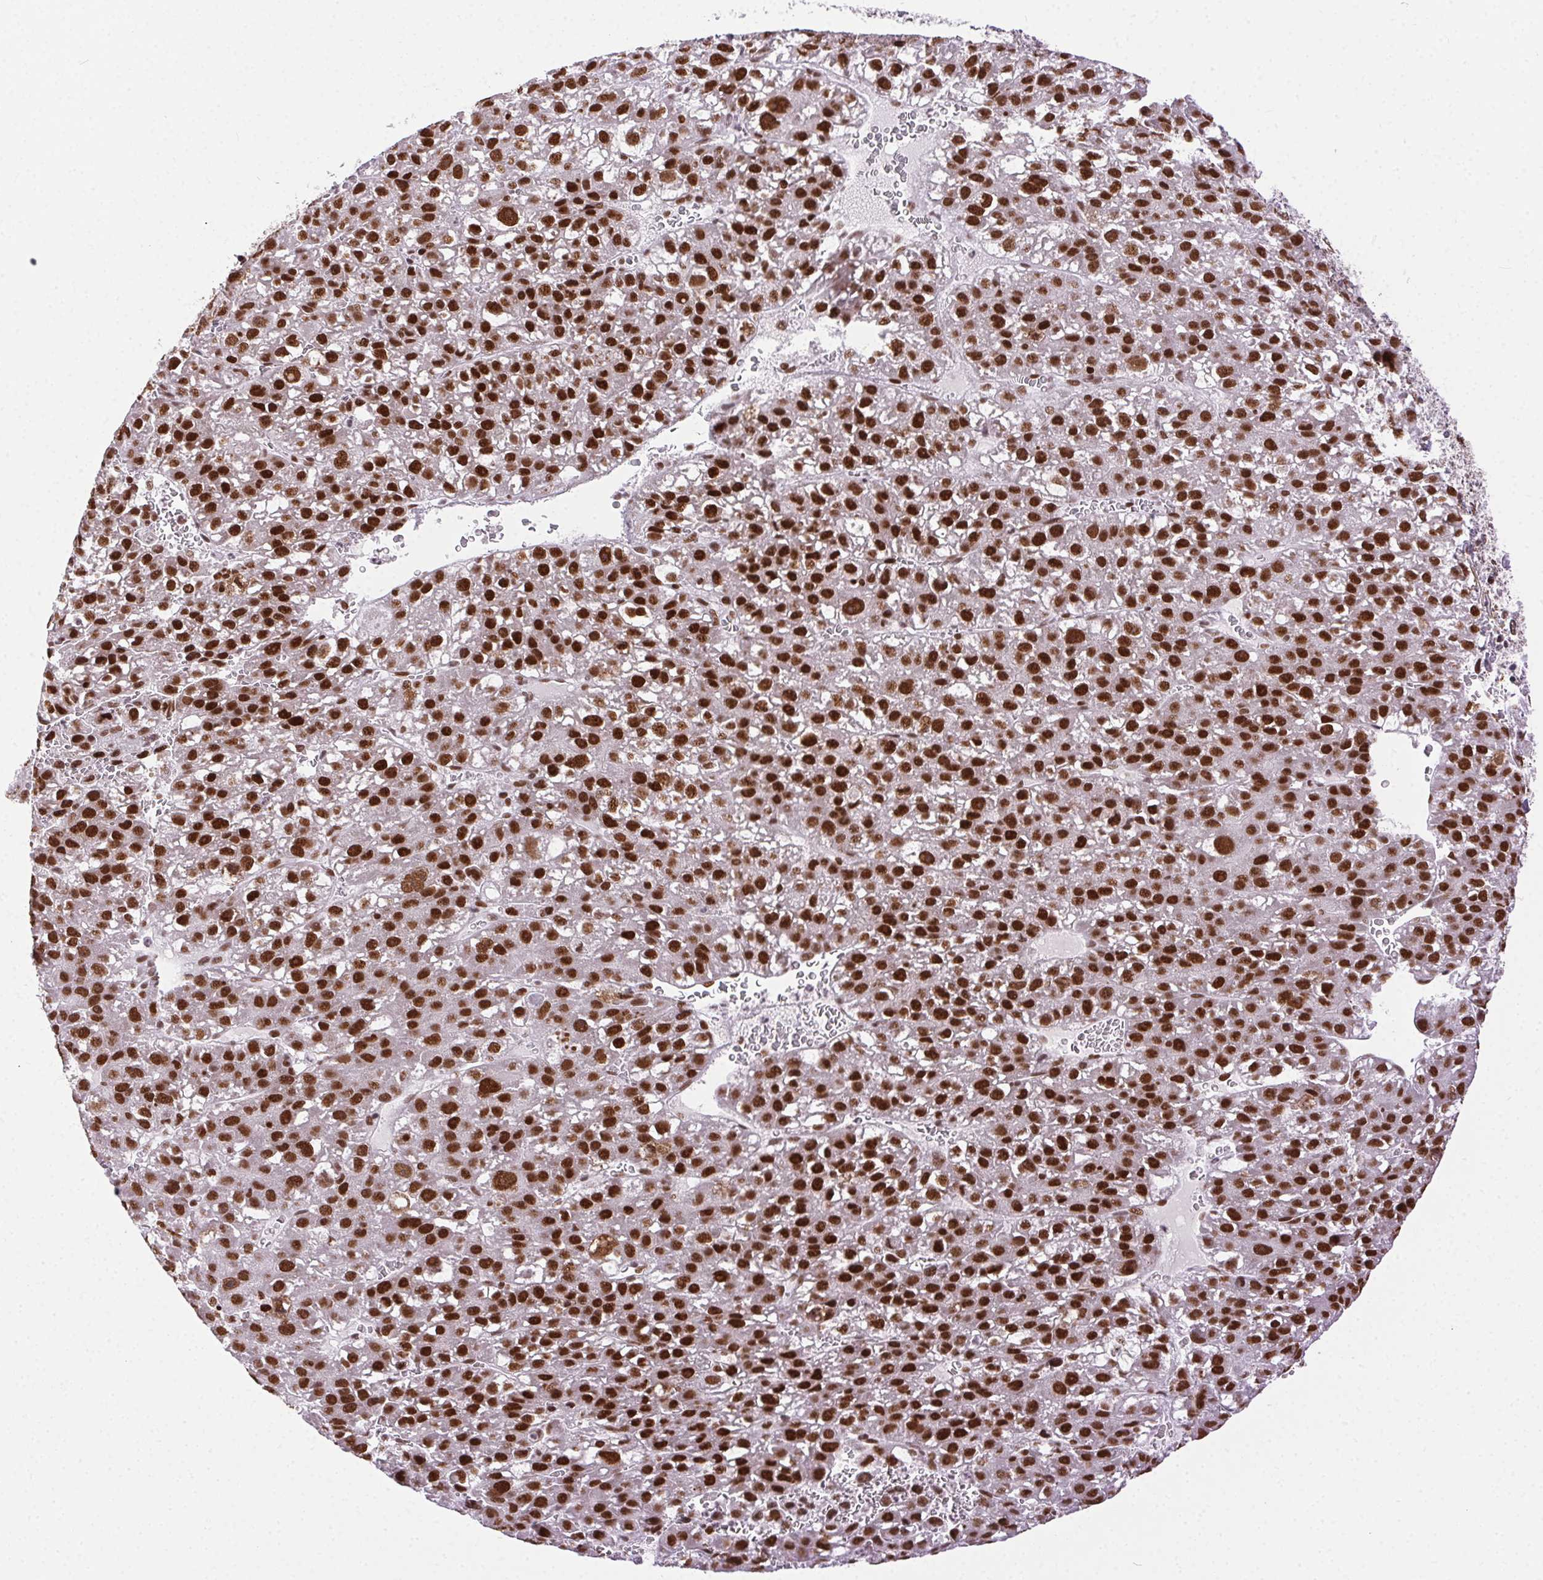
{"staining": {"intensity": "strong", "quantity": ">75%", "location": "nuclear"}, "tissue": "liver cancer", "cell_type": "Tumor cells", "image_type": "cancer", "snomed": [{"axis": "morphology", "description": "Carcinoma, Hepatocellular, NOS"}, {"axis": "topography", "description": "Liver"}], "caption": "Brown immunohistochemical staining in liver cancer (hepatocellular carcinoma) demonstrates strong nuclear staining in about >75% of tumor cells.", "gene": "TRA2B", "patient": {"sex": "female", "age": 70}}